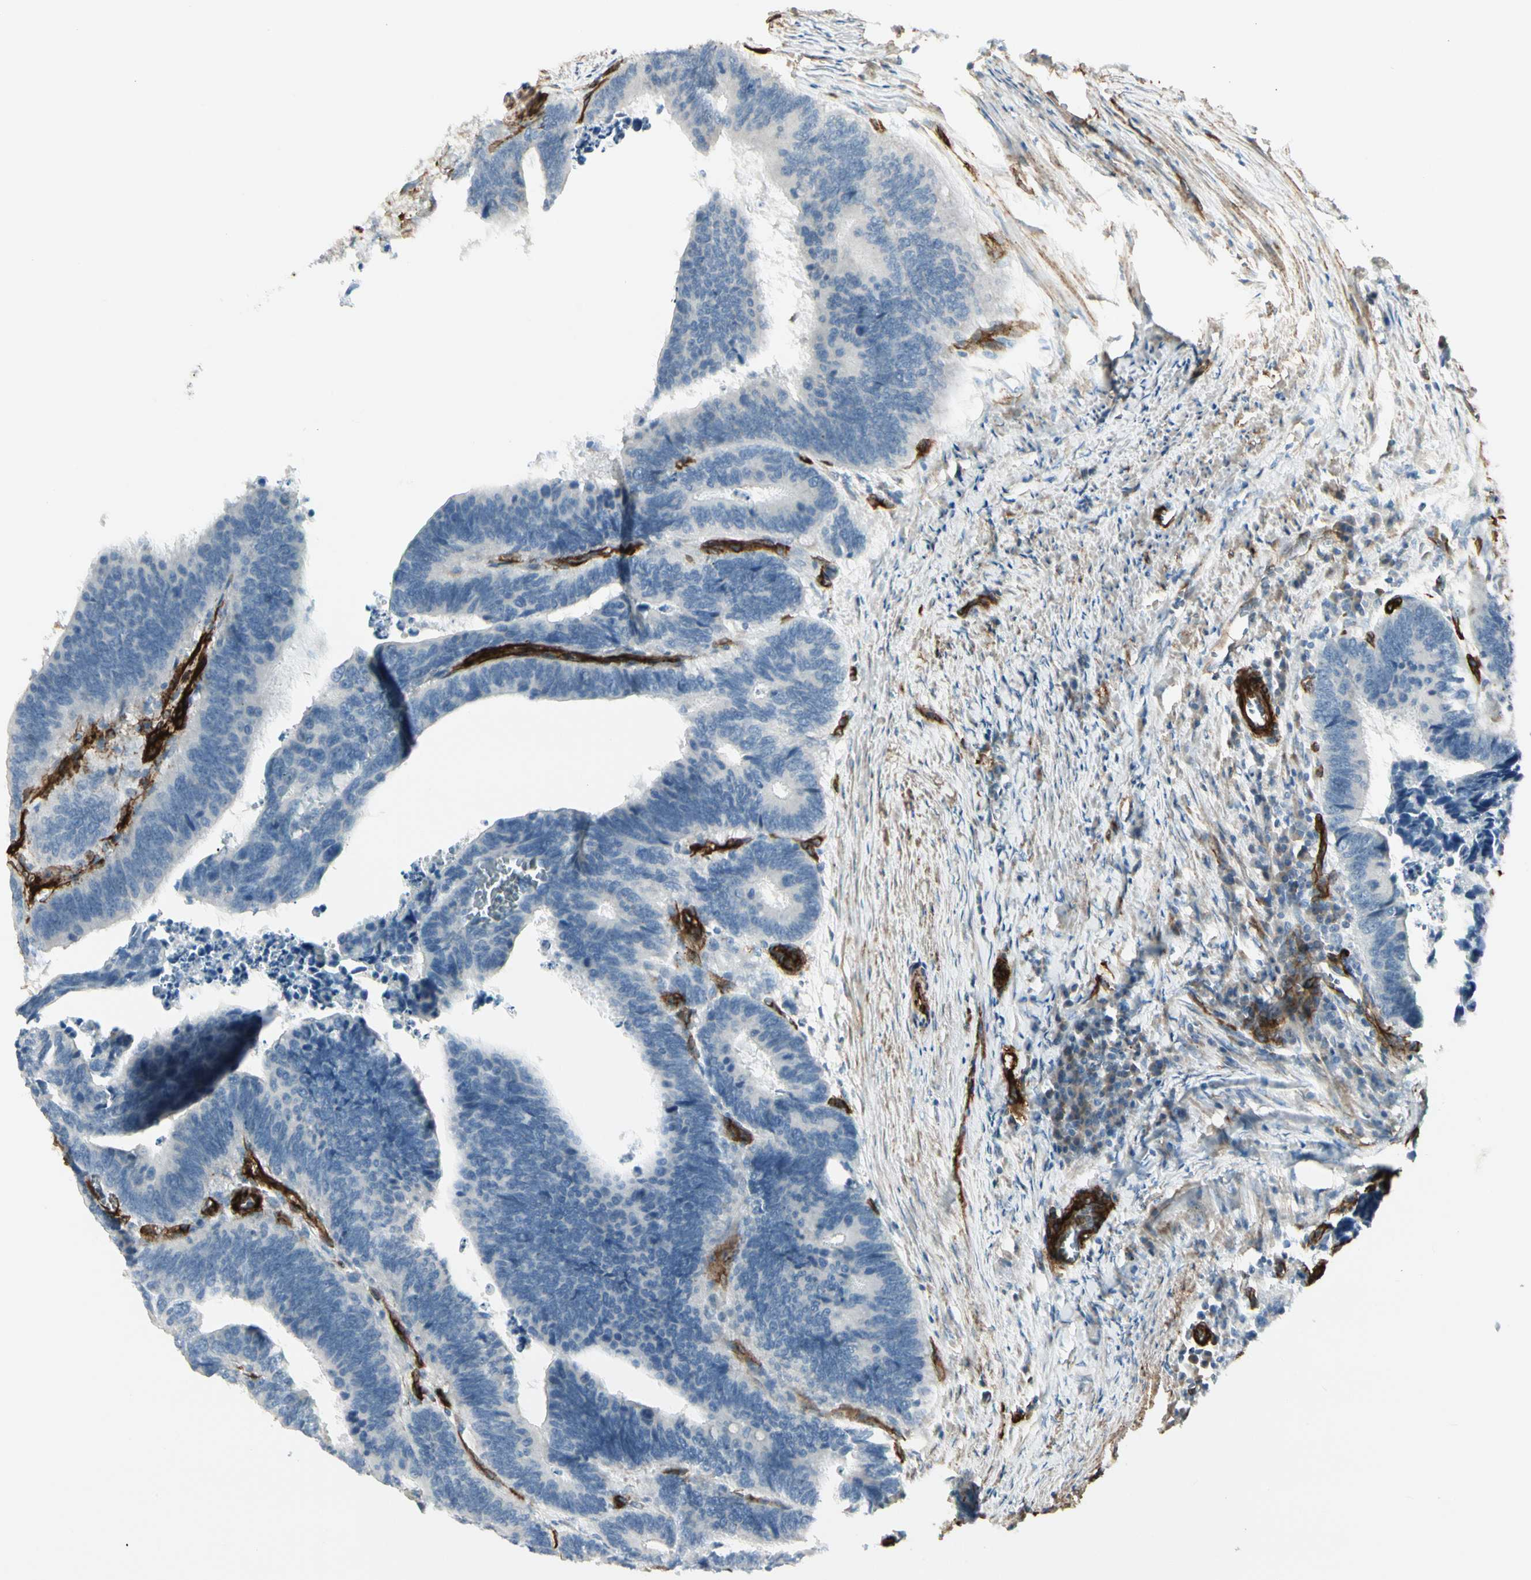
{"staining": {"intensity": "negative", "quantity": "none", "location": "none"}, "tissue": "colorectal cancer", "cell_type": "Tumor cells", "image_type": "cancer", "snomed": [{"axis": "morphology", "description": "Adenocarcinoma, NOS"}, {"axis": "topography", "description": "Colon"}], "caption": "An image of human colorectal cancer (adenocarcinoma) is negative for staining in tumor cells.", "gene": "MCAM", "patient": {"sex": "male", "age": 72}}